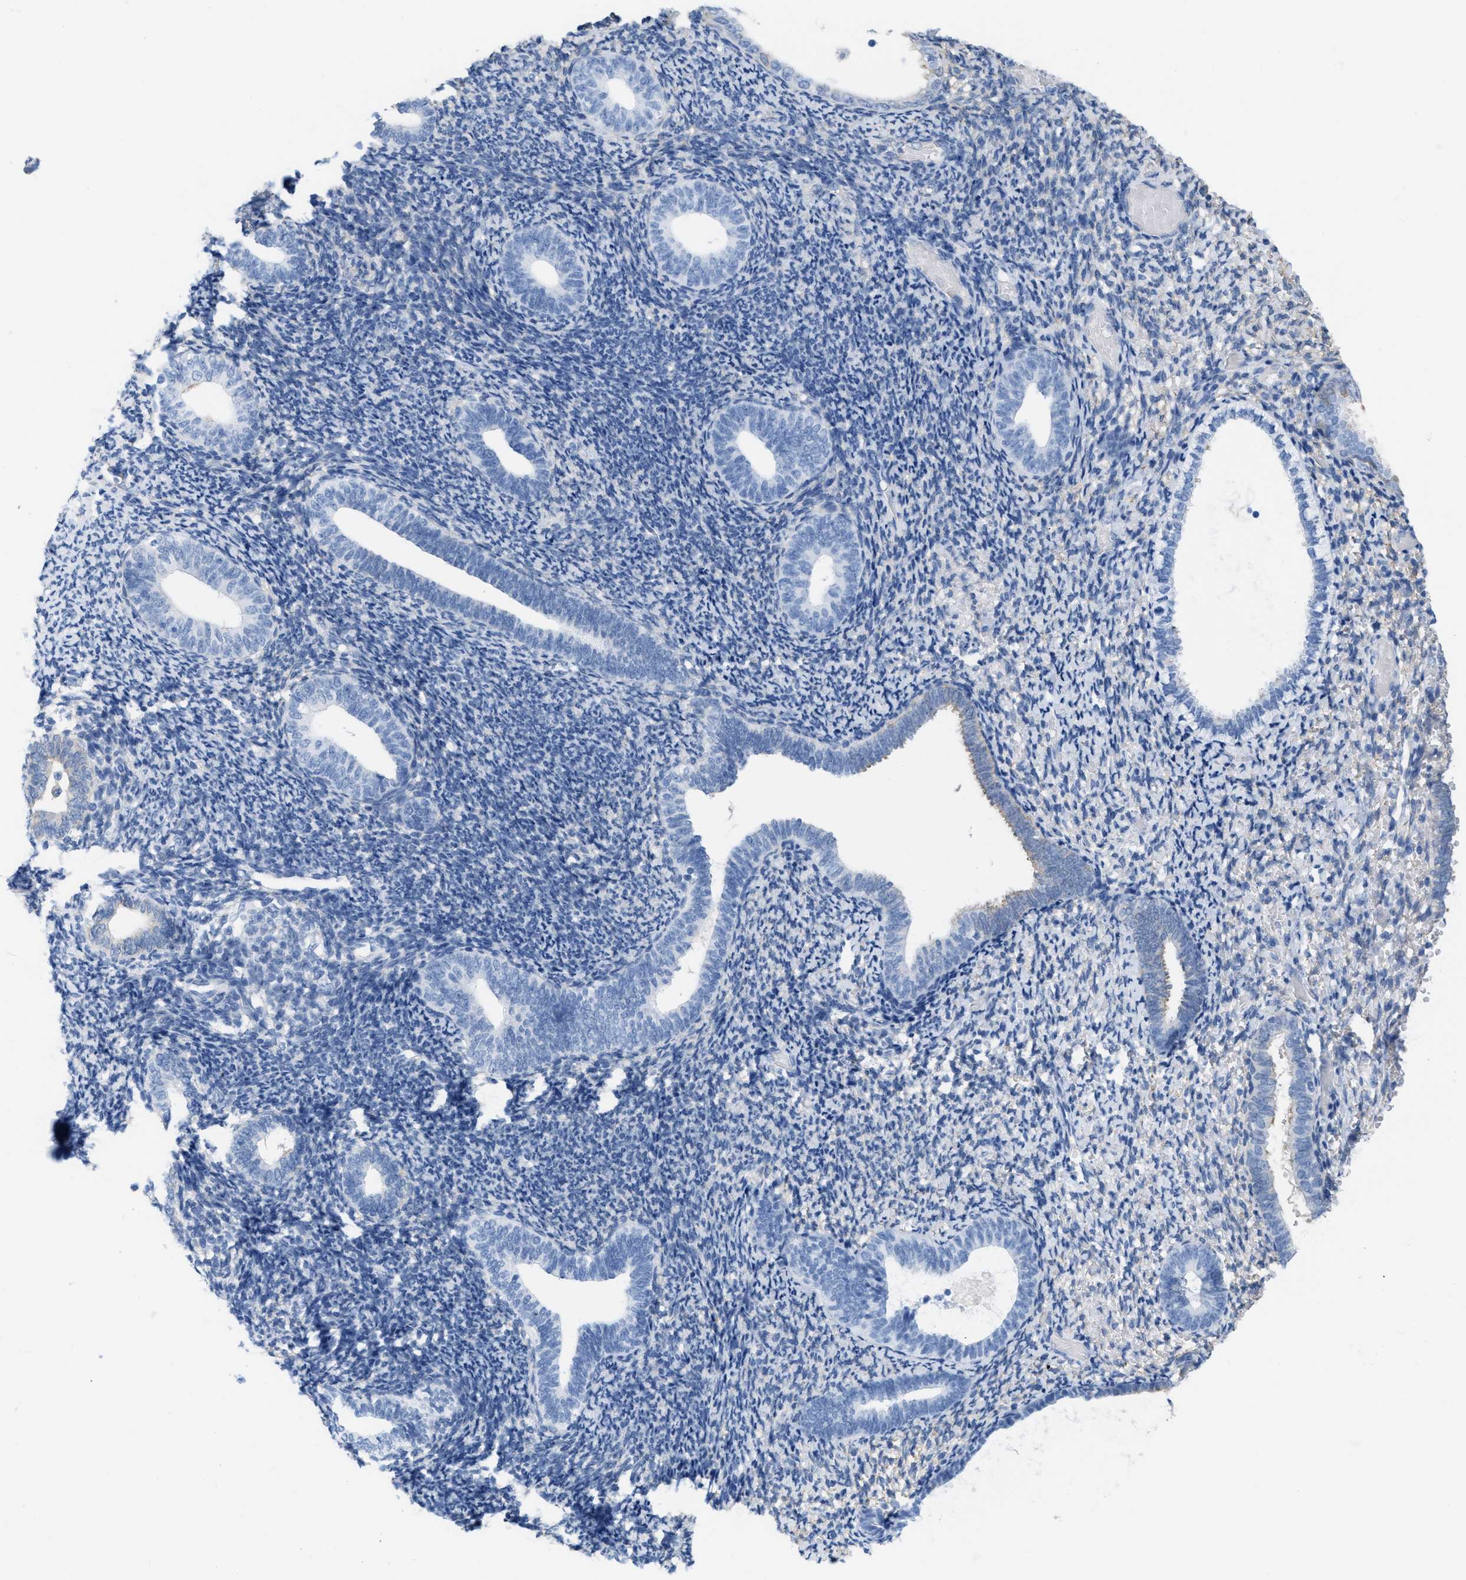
{"staining": {"intensity": "negative", "quantity": "none", "location": "none"}, "tissue": "endometrium", "cell_type": "Cells in endometrial stroma", "image_type": "normal", "snomed": [{"axis": "morphology", "description": "Normal tissue, NOS"}, {"axis": "topography", "description": "Endometrium"}], "caption": "The immunohistochemistry (IHC) photomicrograph has no significant staining in cells in endometrial stroma of endometrium. Nuclei are stained in blue.", "gene": "ASGR1", "patient": {"sex": "female", "age": 66}}